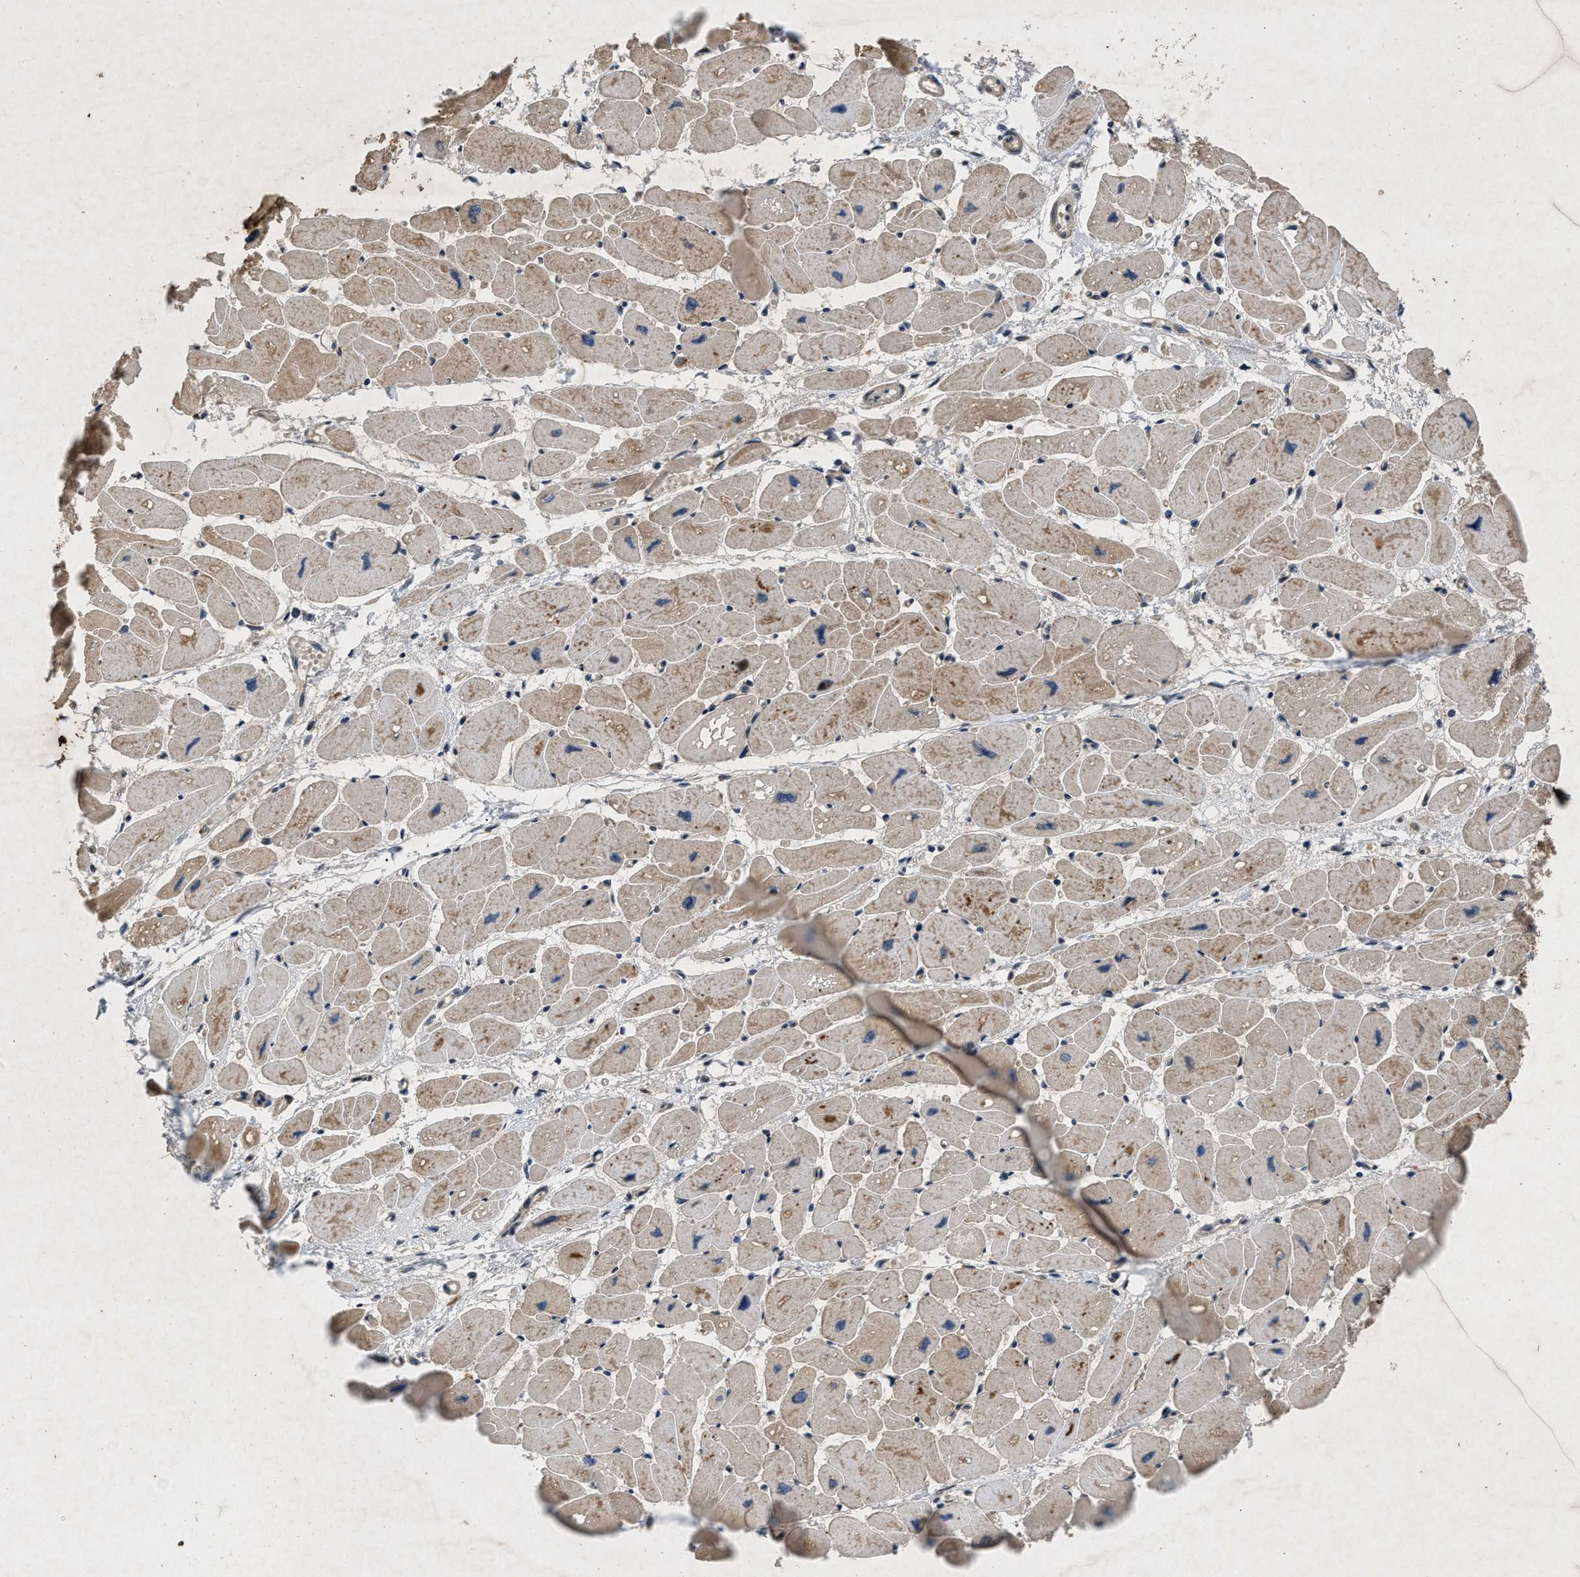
{"staining": {"intensity": "moderate", "quantity": ">75%", "location": "cytoplasmic/membranous"}, "tissue": "heart muscle", "cell_type": "Cardiomyocytes", "image_type": "normal", "snomed": [{"axis": "morphology", "description": "Normal tissue, NOS"}, {"axis": "topography", "description": "Heart"}], "caption": "Human heart muscle stained with a brown dye reveals moderate cytoplasmic/membranous positive positivity in about >75% of cardiomyocytes.", "gene": "PRKG2", "patient": {"sex": "female", "age": 54}}